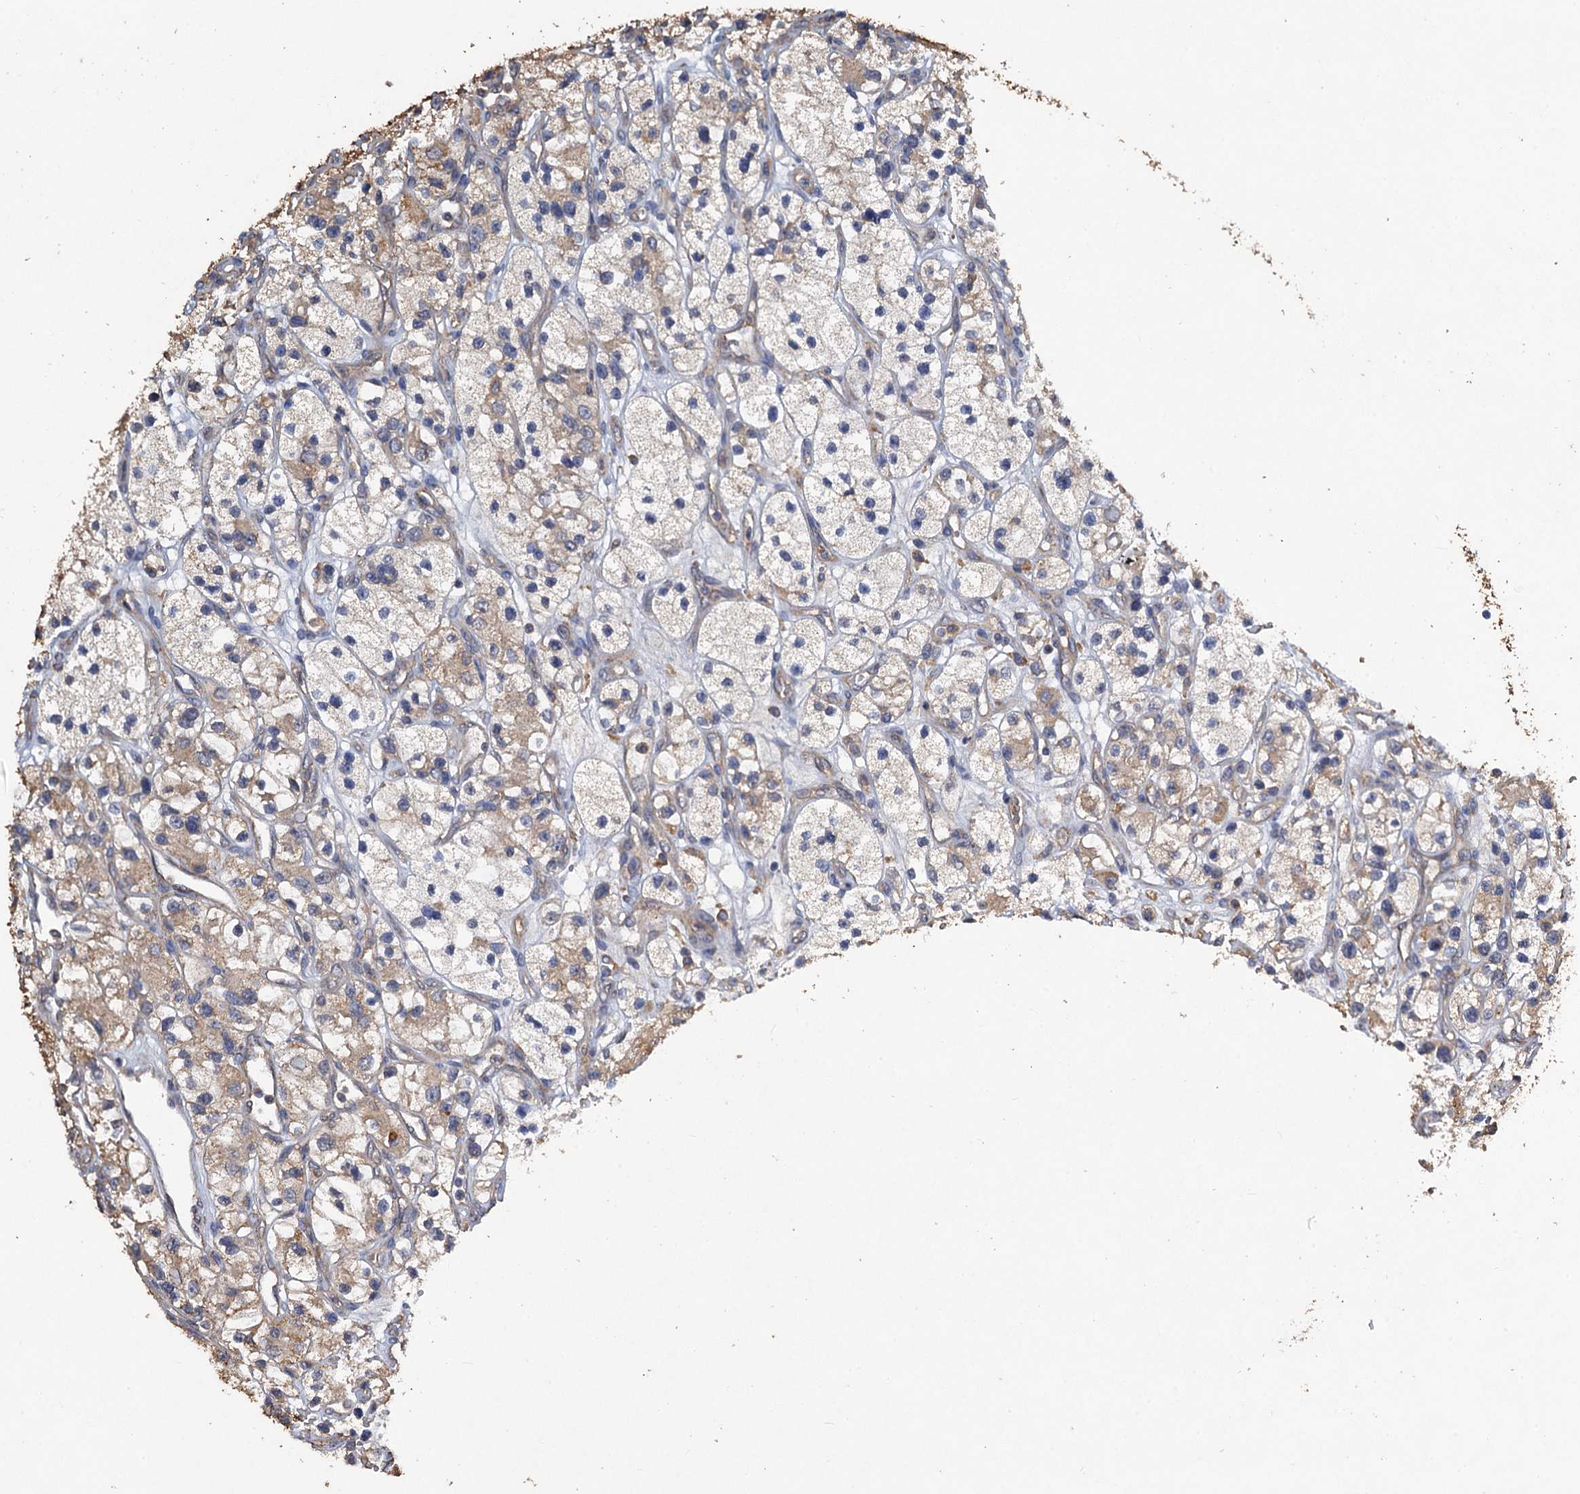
{"staining": {"intensity": "weak", "quantity": "25%-75%", "location": "cytoplasmic/membranous"}, "tissue": "renal cancer", "cell_type": "Tumor cells", "image_type": "cancer", "snomed": [{"axis": "morphology", "description": "Adenocarcinoma, NOS"}, {"axis": "topography", "description": "Kidney"}], "caption": "Renal adenocarcinoma stained with immunohistochemistry (IHC) demonstrates weak cytoplasmic/membranous staining in about 25%-75% of tumor cells.", "gene": "SCUBE3", "patient": {"sex": "female", "age": 57}}